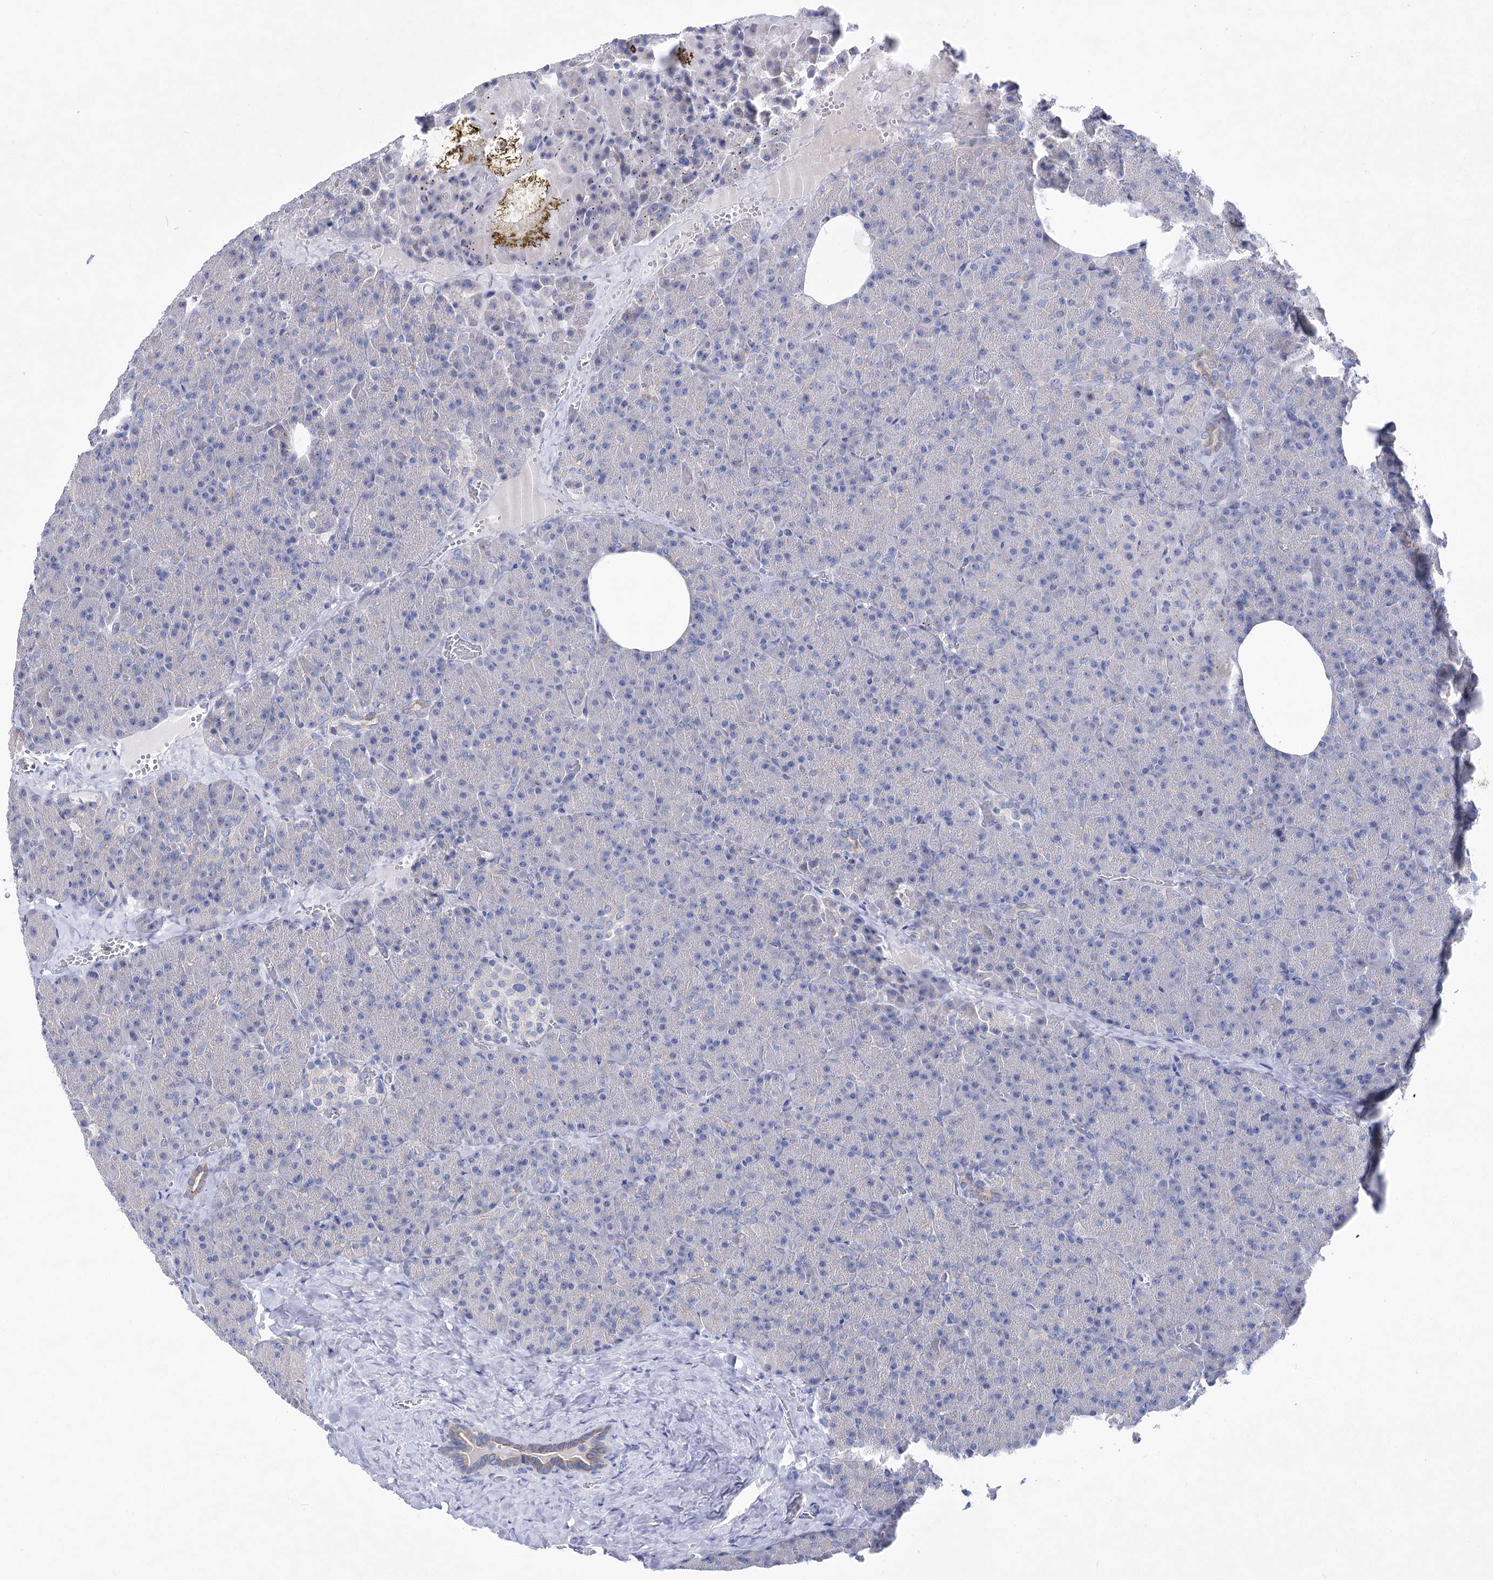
{"staining": {"intensity": "weak", "quantity": "<25%", "location": "cytoplasmic/membranous"}, "tissue": "pancreas", "cell_type": "Exocrine glandular cells", "image_type": "normal", "snomed": [{"axis": "morphology", "description": "Normal tissue, NOS"}, {"axis": "morphology", "description": "Carcinoid, malignant, NOS"}, {"axis": "topography", "description": "Pancreas"}], "caption": "This is a photomicrograph of immunohistochemistry staining of benign pancreas, which shows no expression in exocrine glandular cells.", "gene": "LRRC14B", "patient": {"sex": "female", "age": 35}}